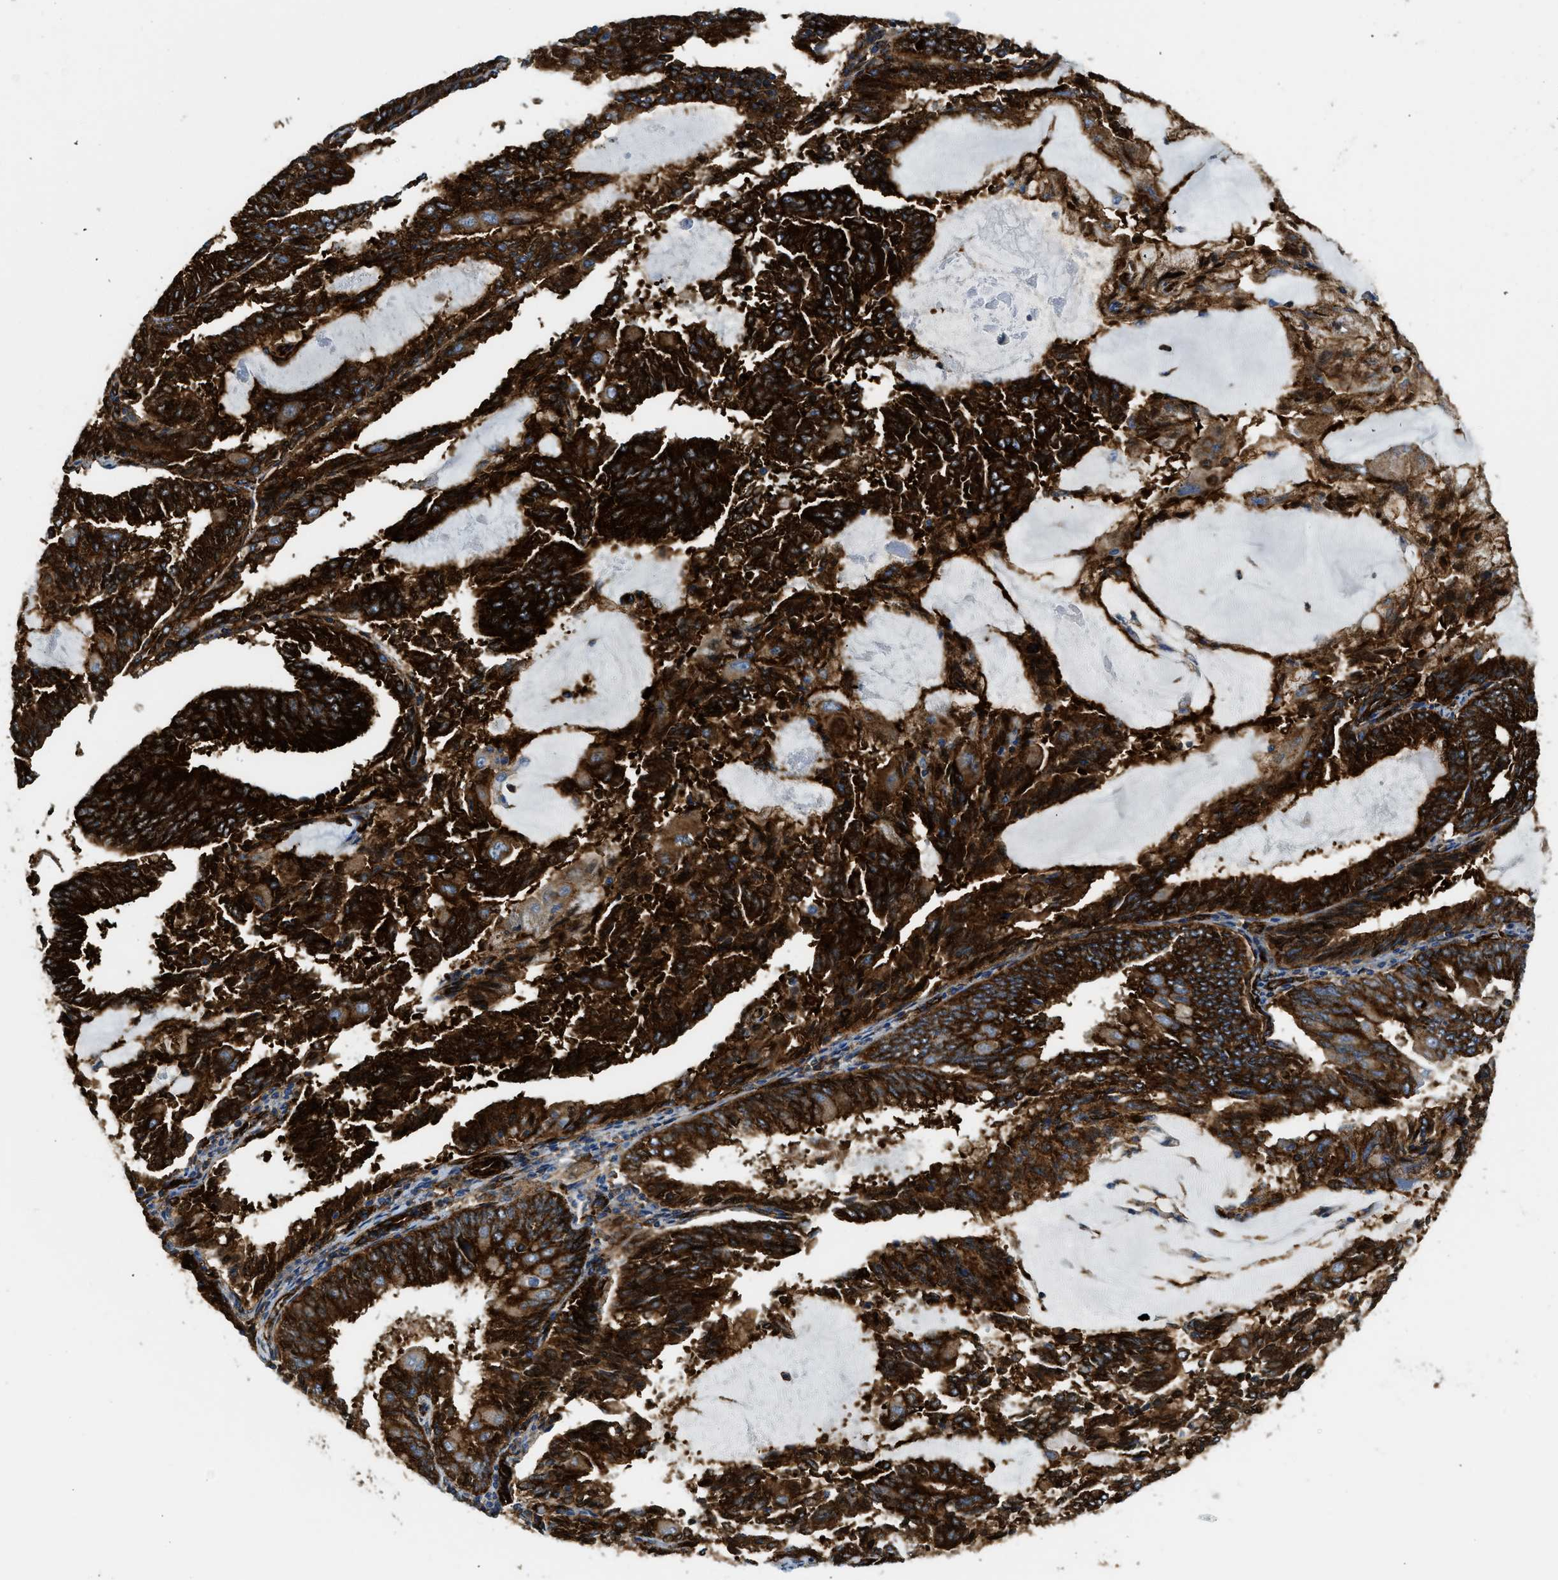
{"staining": {"intensity": "strong", "quantity": ">75%", "location": "cytoplasmic/membranous"}, "tissue": "endometrial cancer", "cell_type": "Tumor cells", "image_type": "cancer", "snomed": [{"axis": "morphology", "description": "Adenocarcinoma, NOS"}, {"axis": "topography", "description": "Endometrium"}], "caption": "Immunohistochemical staining of endometrial cancer demonstrates high levels of strong cytoplasmic/membranous protein positivity in about >75% of tumor cells.", "gene": "HIP1", "patient": {"sex": "female", "age": 81}}